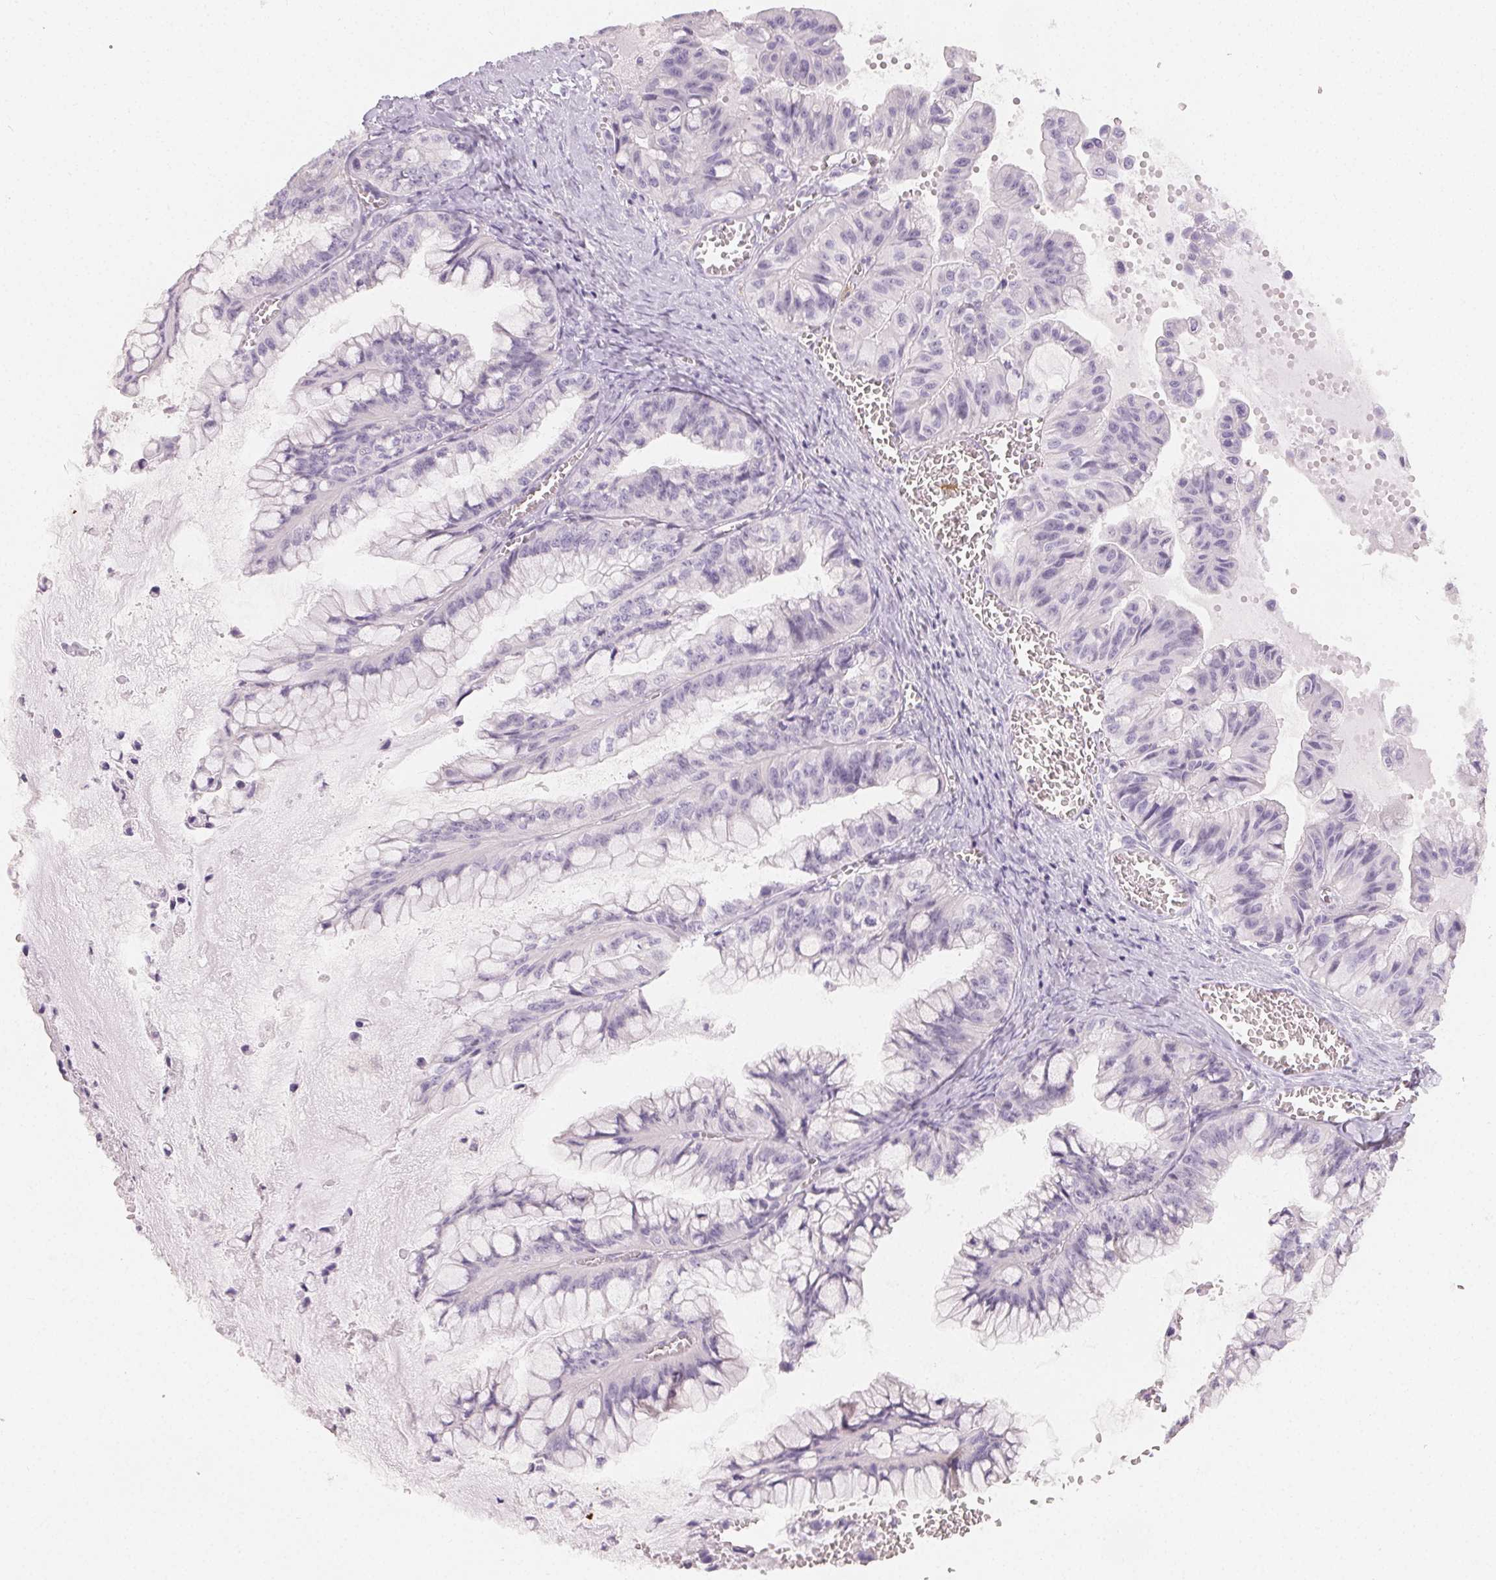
{"staining": {"intensity": "negative", "quantity": "none", "location": "none"}, "tissue": "ovarian cancer", "cell_type": "Tumor cells", "image_type": "cancer", "snomed": [{"axis": "morphology", "description": "Cystadenocarcinoma, mucinous, NOS"}, {"axis": "topography", "description": "Ovary"}], "caption": "DAB (3,3'-diaminobenzidine) immunohistochemical staining of ovarian cancer (mucinous cystadenocarcinoma) displays no significant positivity in tumor cells.", "gene": "MIOX", "patient": {"sex": "female", "age": 72}}